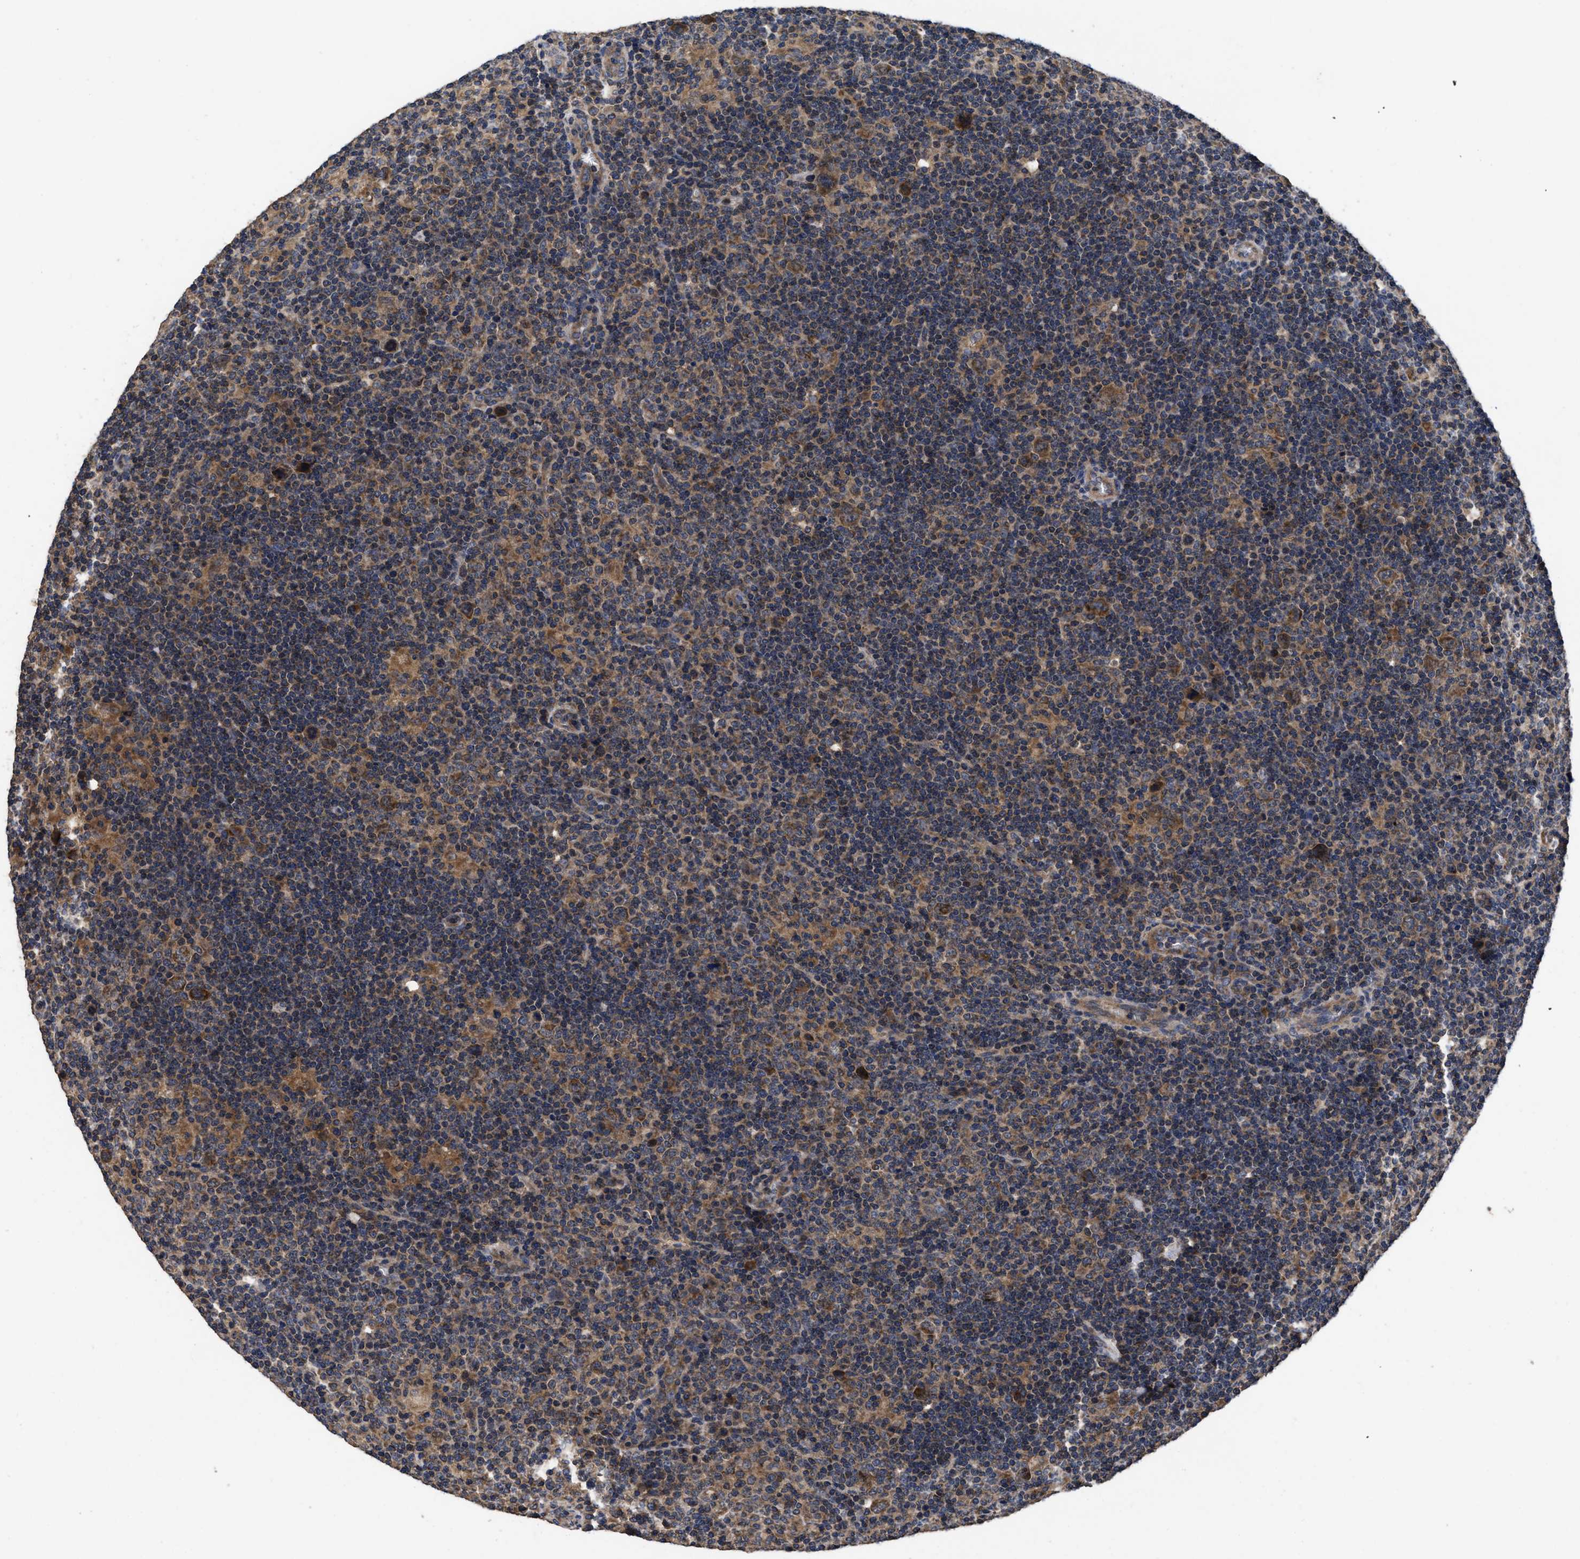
{"staining": {"intensity": "strong", "quantity": ">75%", "location": "cytoplasmic/membranous"}, "tissue": "lymphoma", "cell_type": "Tumor cells", "image_type": "cancer", "snomed": [{"axis": "morphology", "description": "Hodgkin's disease, NOS"}, {"axis": "topography", "description": "Lymph node"}], "caption": "About >75% of tumor cells in lymphoma reveal strong cytoplasmic/membranous protein expression as visualized by brown immunohistochemical staining.", "gene": "LRRC3", "patient": {"sex": "female", "age": 57}}